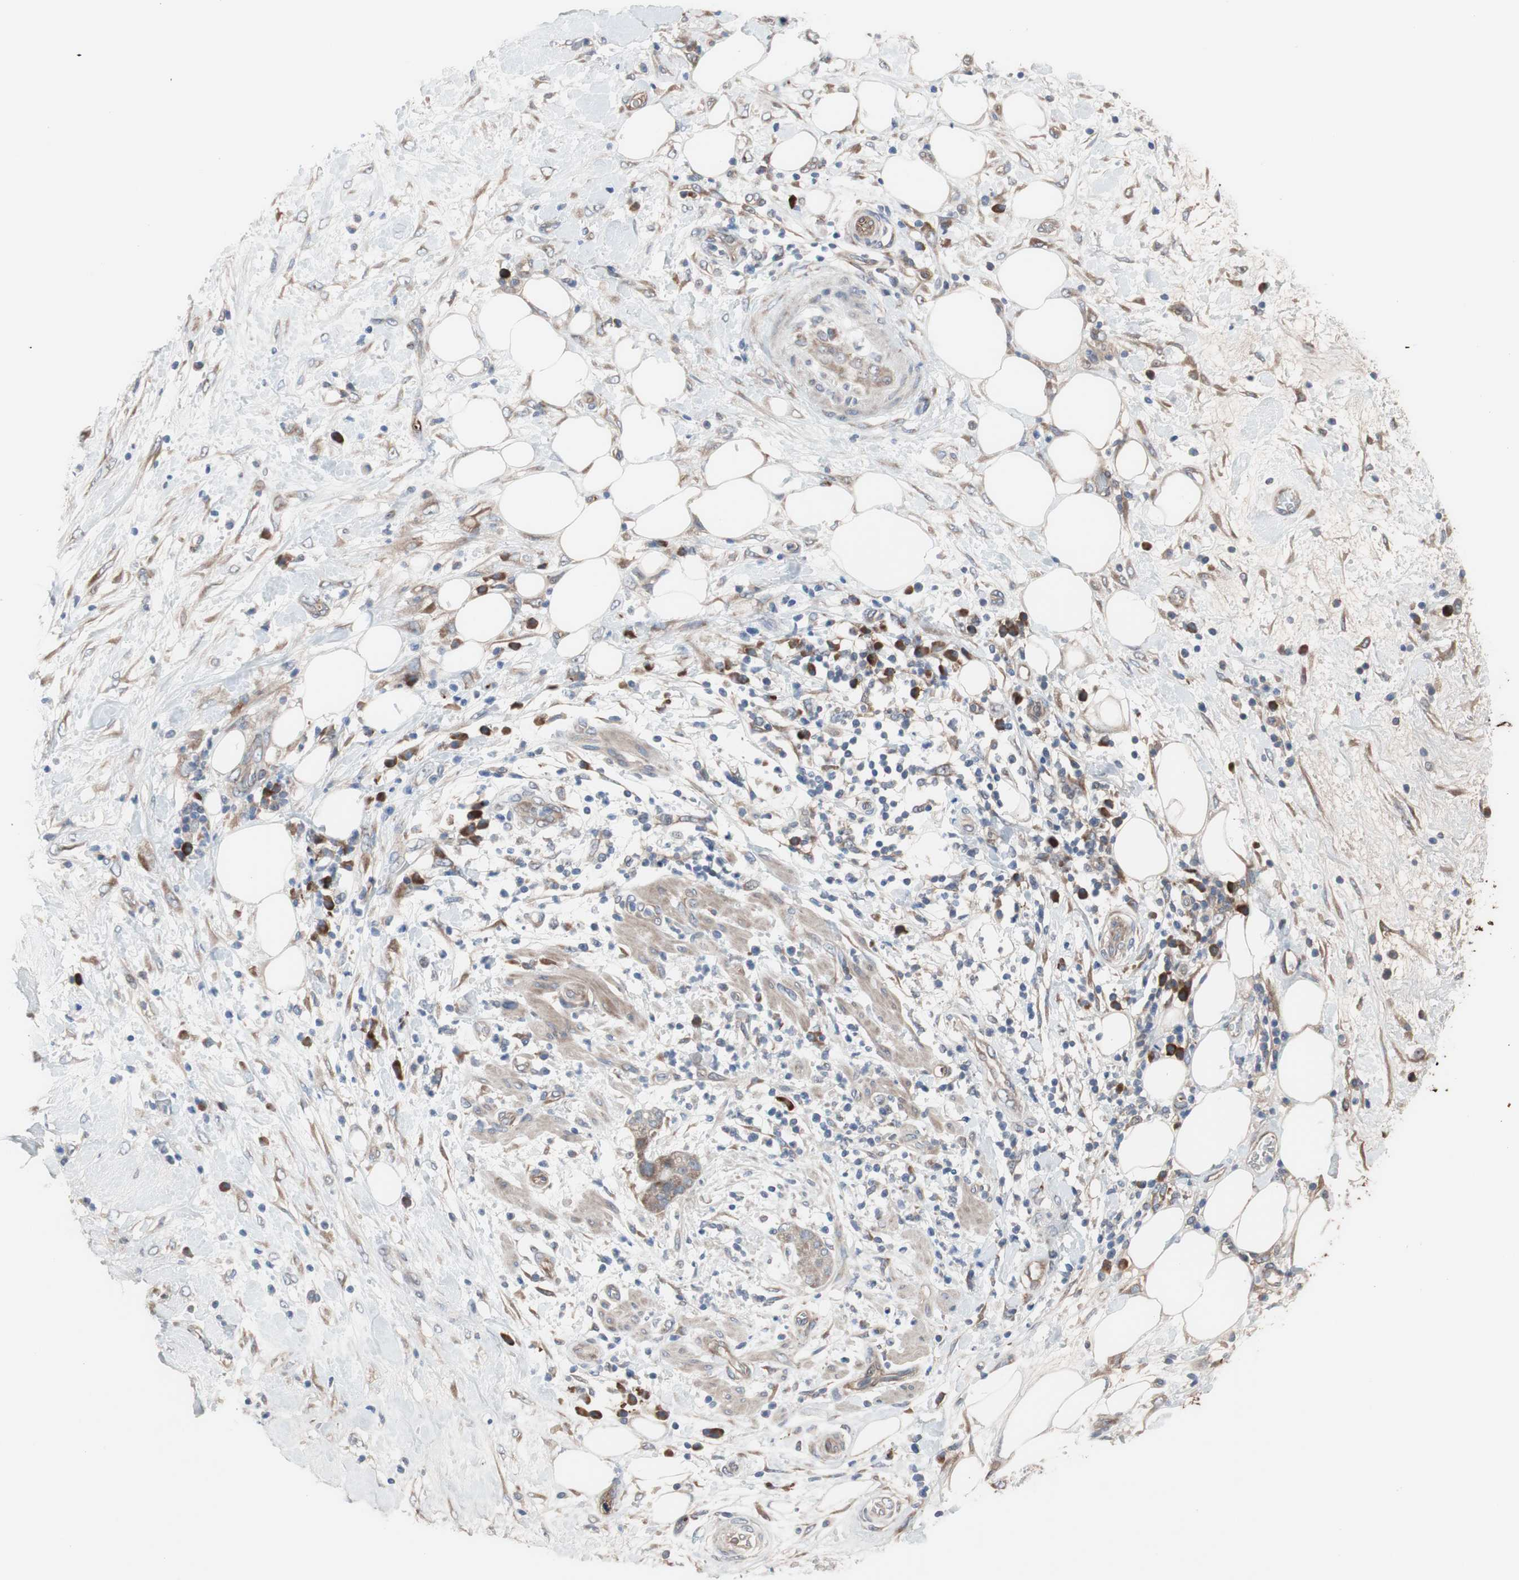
{"staining": {"intensity": "weak", "quantity": ">75%", "location": "cytoplasmic/membranous"}, "tissue": "pancreatic cancer", "cell_type": "Tumor cells", "image_type": "cancer", "snomed": [{"axis": "morphology", "description": "Adenocarcinoma, NOS"}, {"axis": "topography", "description": "Pancreas"}], "caption": "Protein staining shows weak cytoplasmic/membranous staining in approximately >75% of tumor cells in pancreatic cancer (adenocarcinoma). The staining is performed using DAB brown chromogen to label protein expression. The nuclei are counter-stained blue using hematoxylin.", "gene": "KANSL1", "patient": {"sex": "female", "age": 78}}